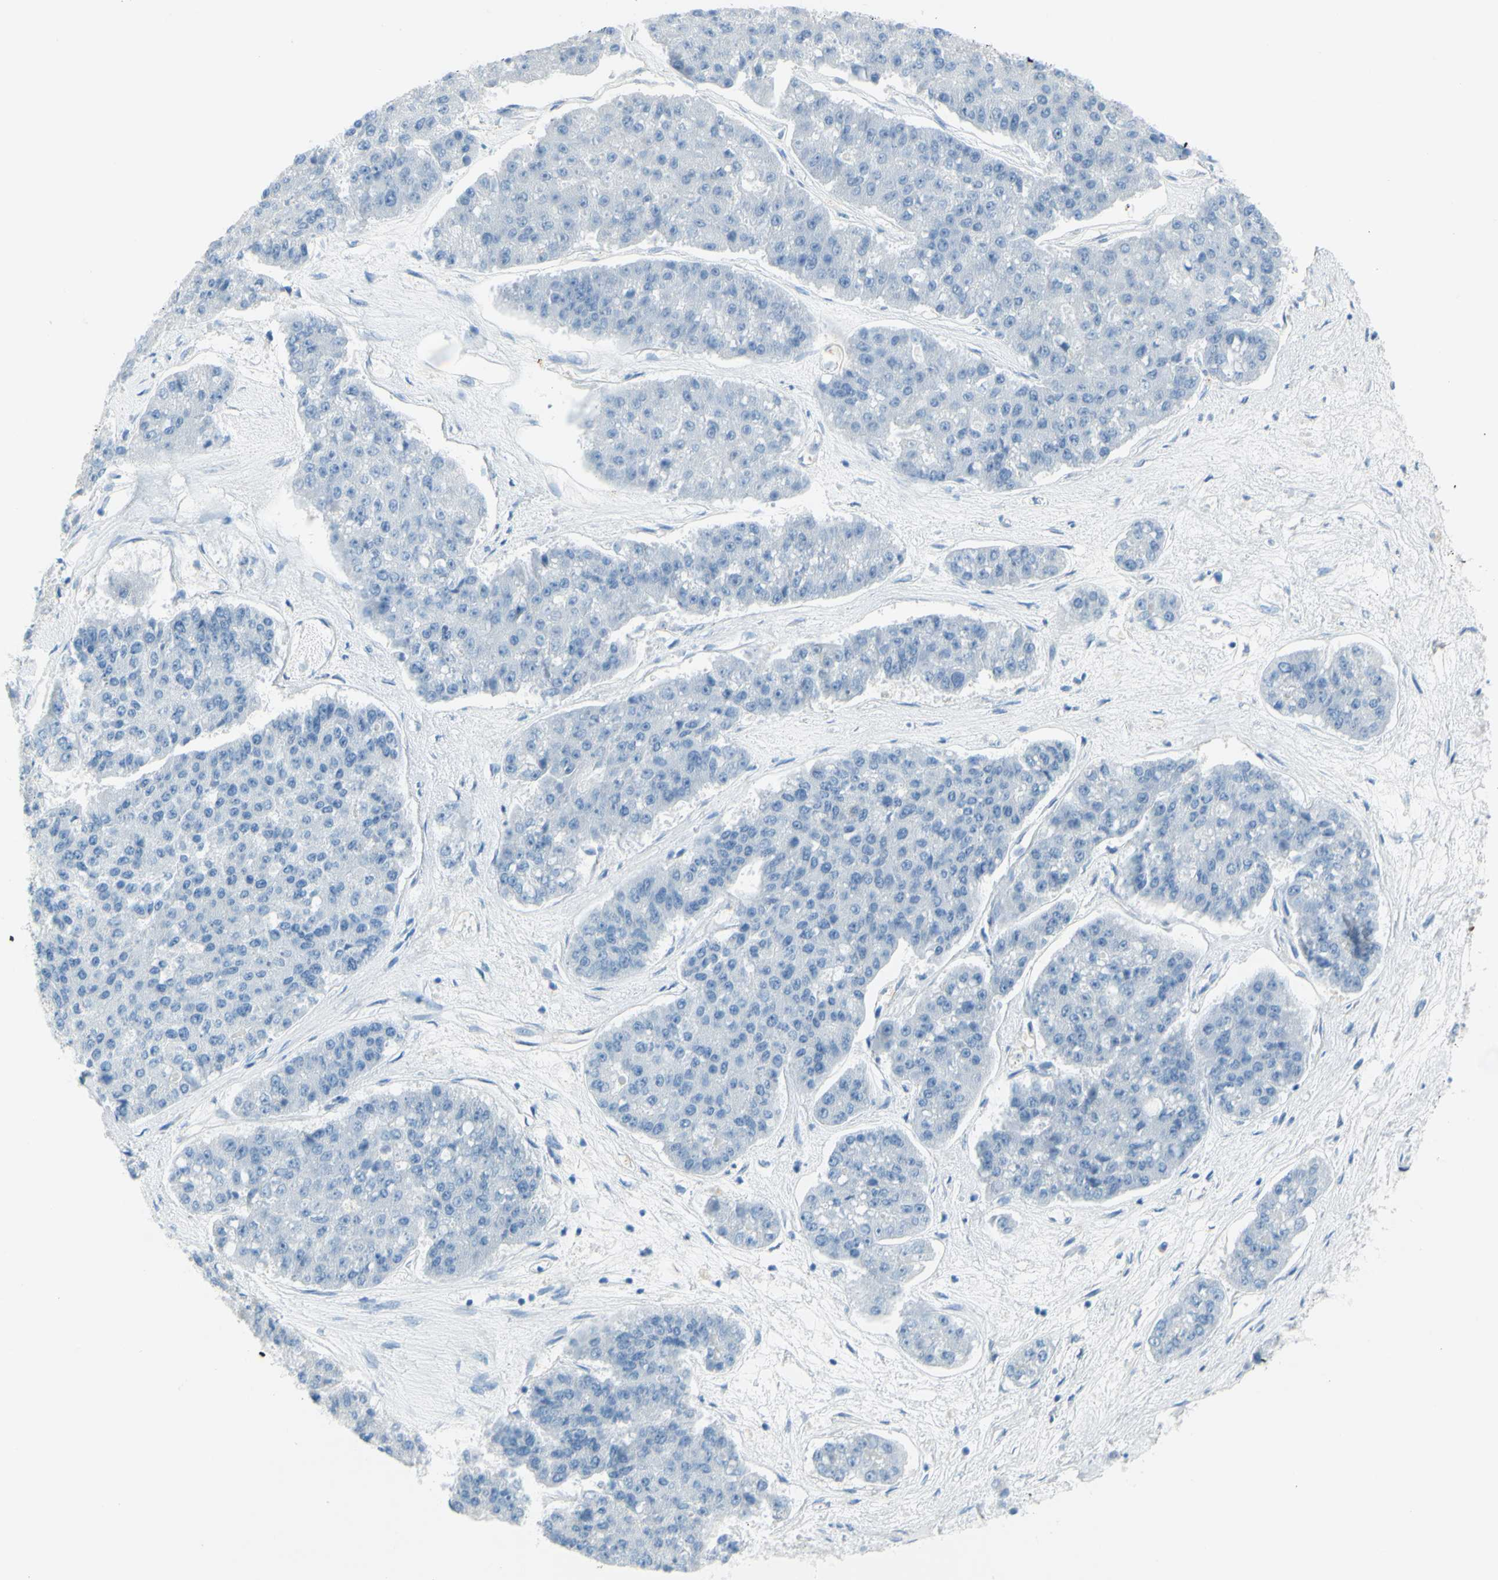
{"staining": {"intensity": "negative", "quantity": "none", "location": "none"}, "tissue": "pancreatic cancer", "cell_type": "Tumor cells", "image_type": "cancer", "snomed": [{"axis": "morphology", "description": "Adenocarcinoma, NOS"}, {"axis": "topography", "description": "Pancreas"}], "caption": "A histopathology image of human adenocarcinoma (pancreatic) is negative for staining in tumor cells.", "gene": "FRMD4B", "patient": {"sex": "male", "age": 50}}